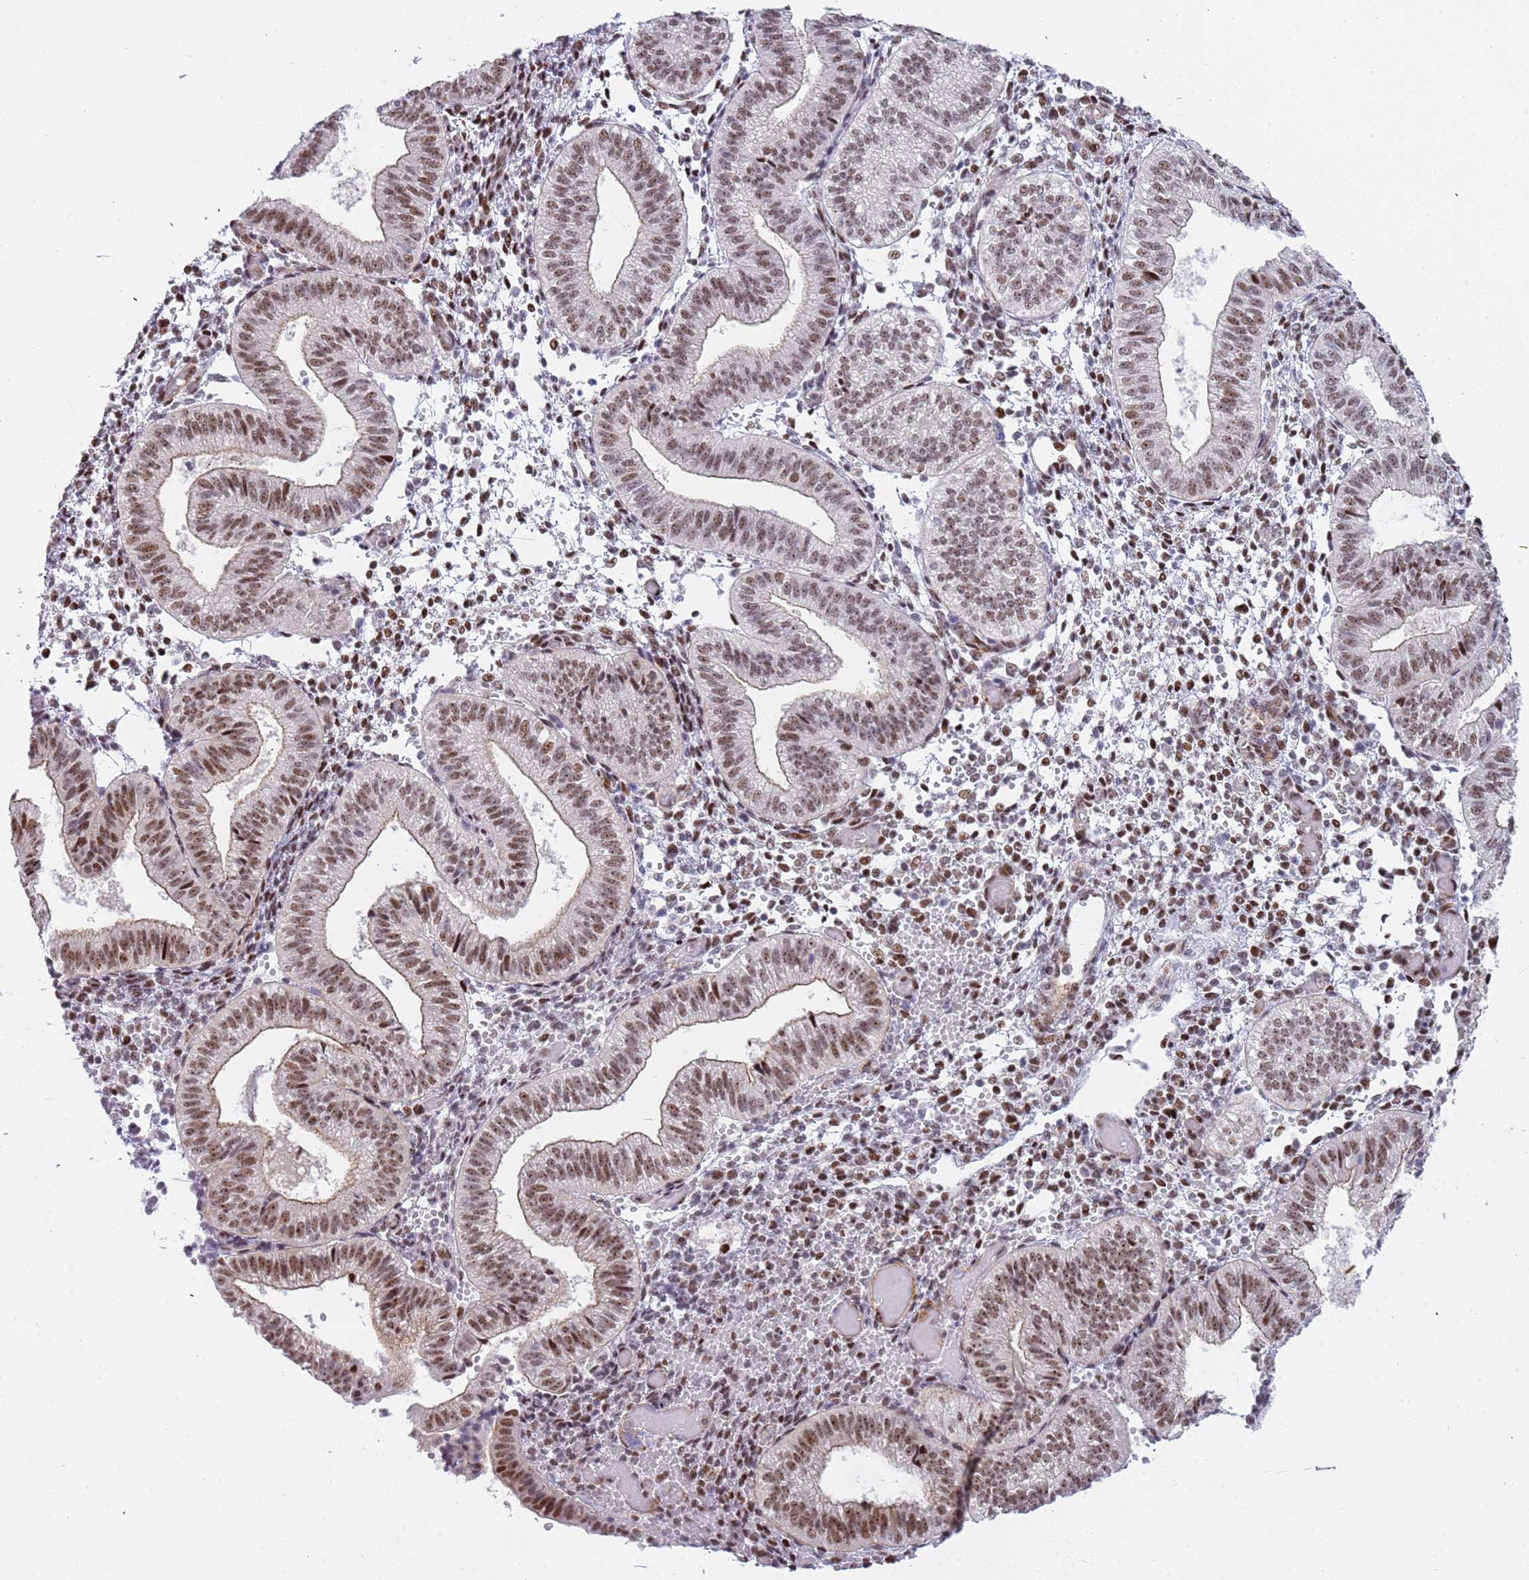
{"staining": {"intensity": "moderate", "quantity": "25%-75%", "location": "nuclear"}, "tissue": "endometrium", "cell_type": "Cells in endometrial stroma", "image_type": "normal", "snomed": [{"axis": "morphology", "description": "Normal tissue, NOS"}, {"axis": "topography", "description": "Endometrium"}], "caption": "The immunohistochemical stain labels moderate nuclear expression in cells in endometrial stroma of benign endometrium.", "gene": "LRMDA", "patient": {"sex": "female", "age": 34}}